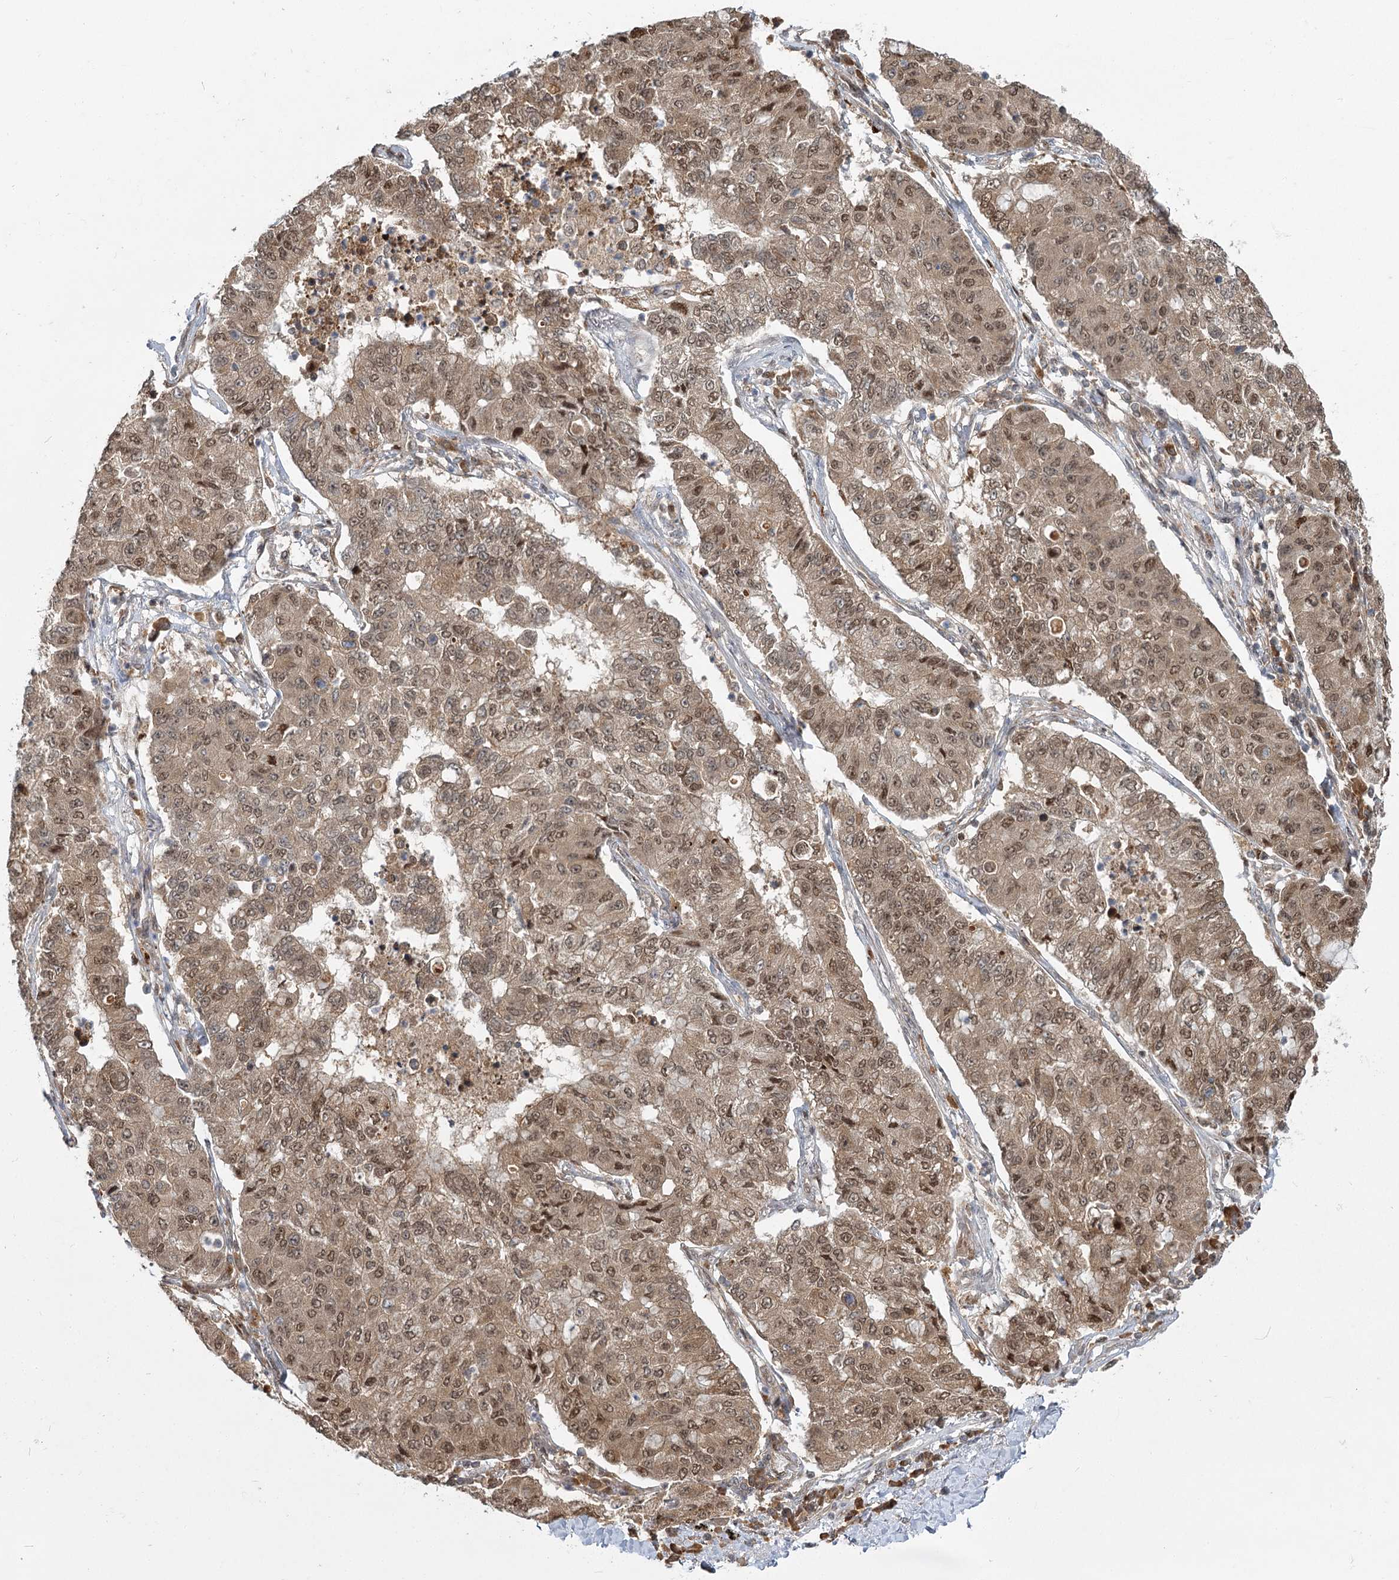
{"staining": {"intensity": "moderate", "quantity": ">75%", "location": "cytoplasmic/membranous,nuclear"}, "tissue": "lung cancer", "cell_type": "Tumor cells", "image_type": "cancer", "snomed": [{"axis": "morphology", "description": "Squamous cell carcinoma, NOS"}, {"axis": "topography", "description": "Lung"}], "caption": "The photomicrograph shows immunohistochemical staining of squamous cell carcinoma (lung). There is moderate cytoplasmic/membranous and nuclear staining is appreciated in approximately >75% of tumor cells.", "gene": "THNSL1", "patient": {"sex": "male", "age": 74}}